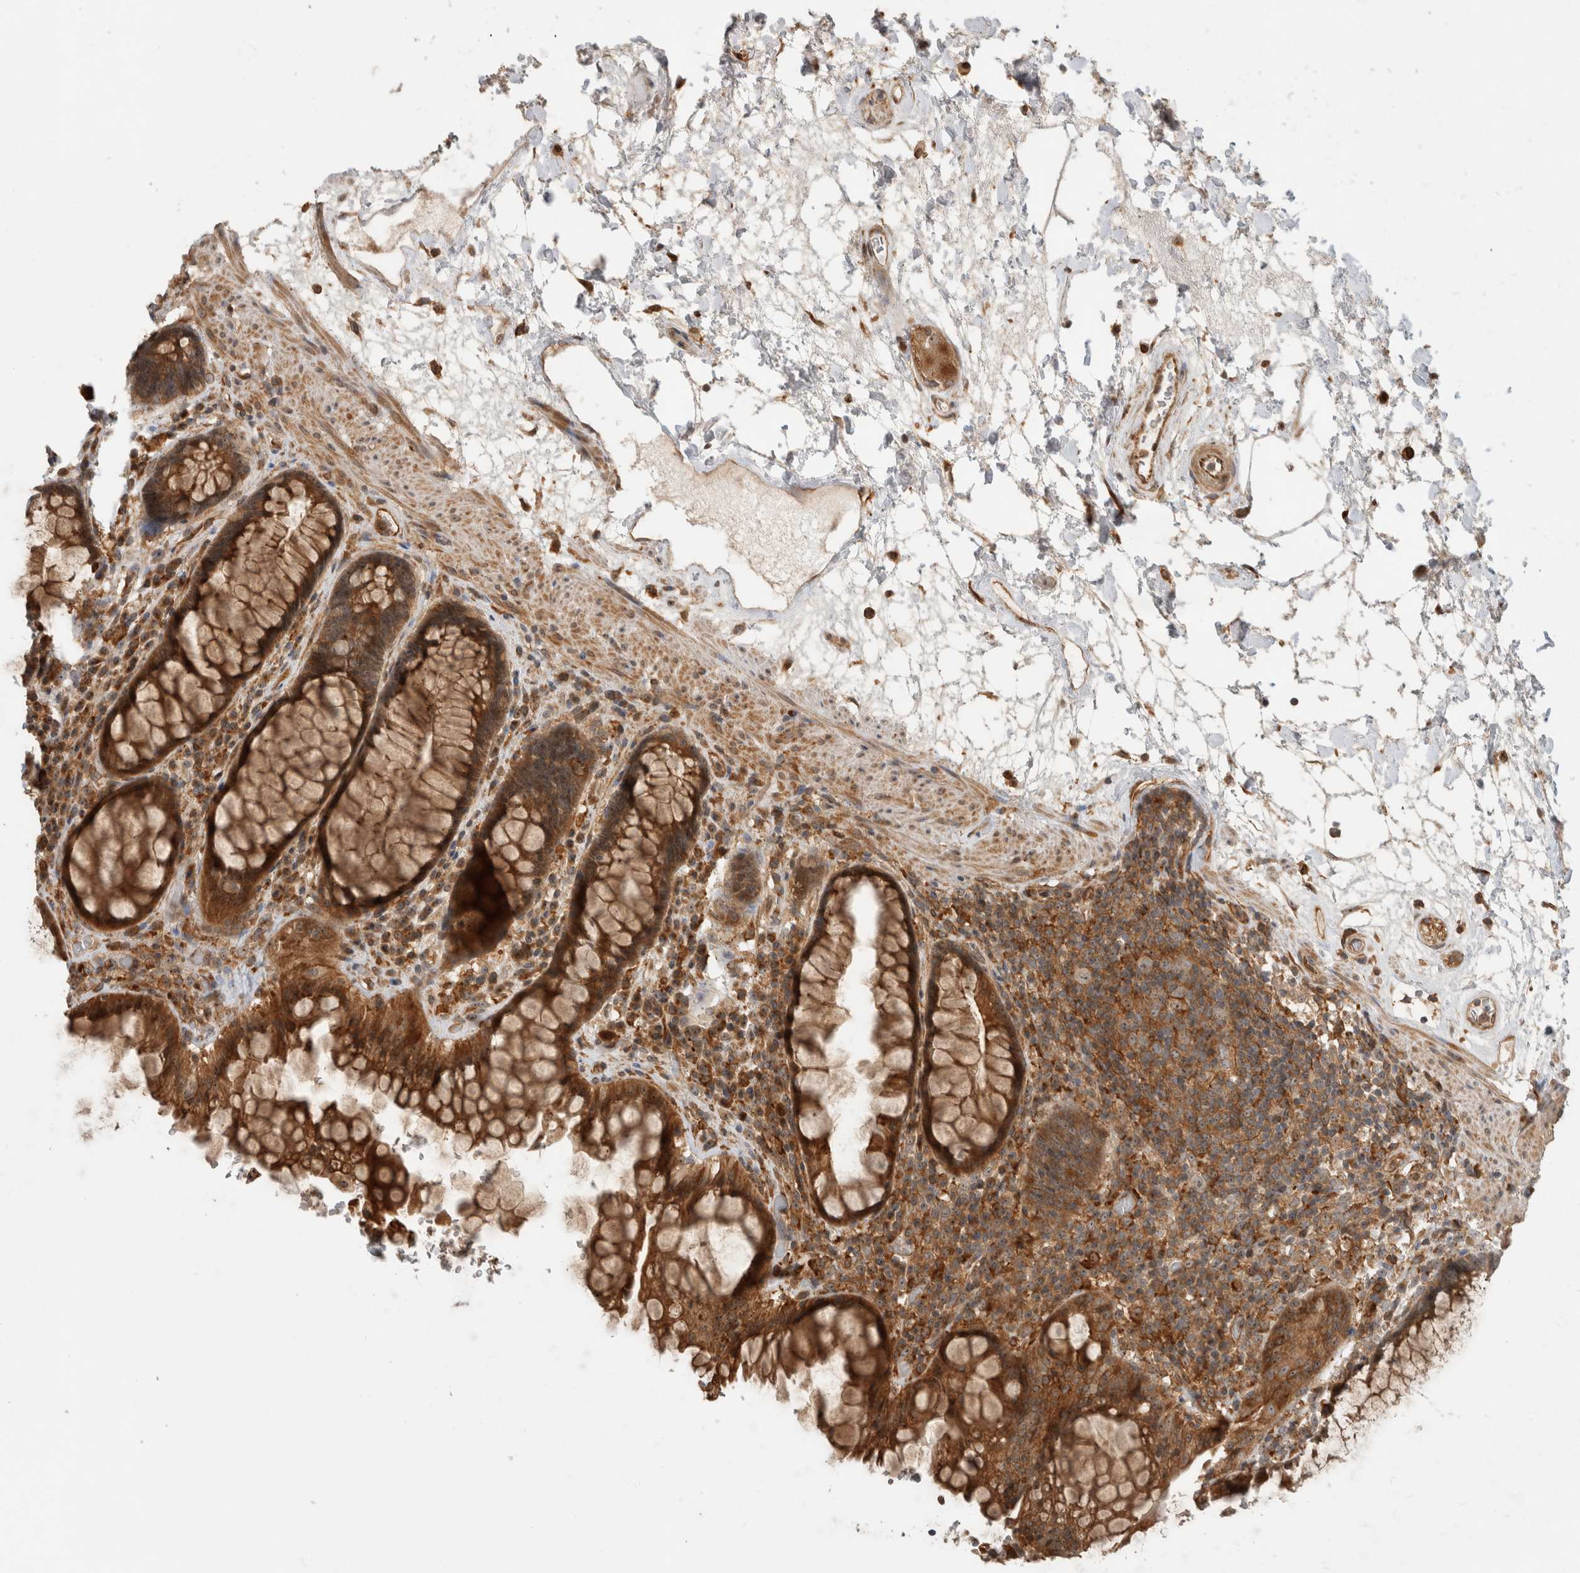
{"staining": {"intensity": "strong", "quantity": ">75%", "location": "cytoplasmic/membranous,nuclear"}, "tissue": "rectum", "cell_type": "Glandular cells", "image_type": "normal", "snomed": [{"axis": "morphology", "description": "Normal tissue, NOS"}, {"axis": "topography", "description": "Rectum"}], "caption": "Normal rectum exhibits strong cytoplasmic/membranous,nuclear expression in approximately >75% of glandular cells, visualized by immunohistochemistry.", "gene": "WASF2", "patient": {"sex": "male", "age": 64}}